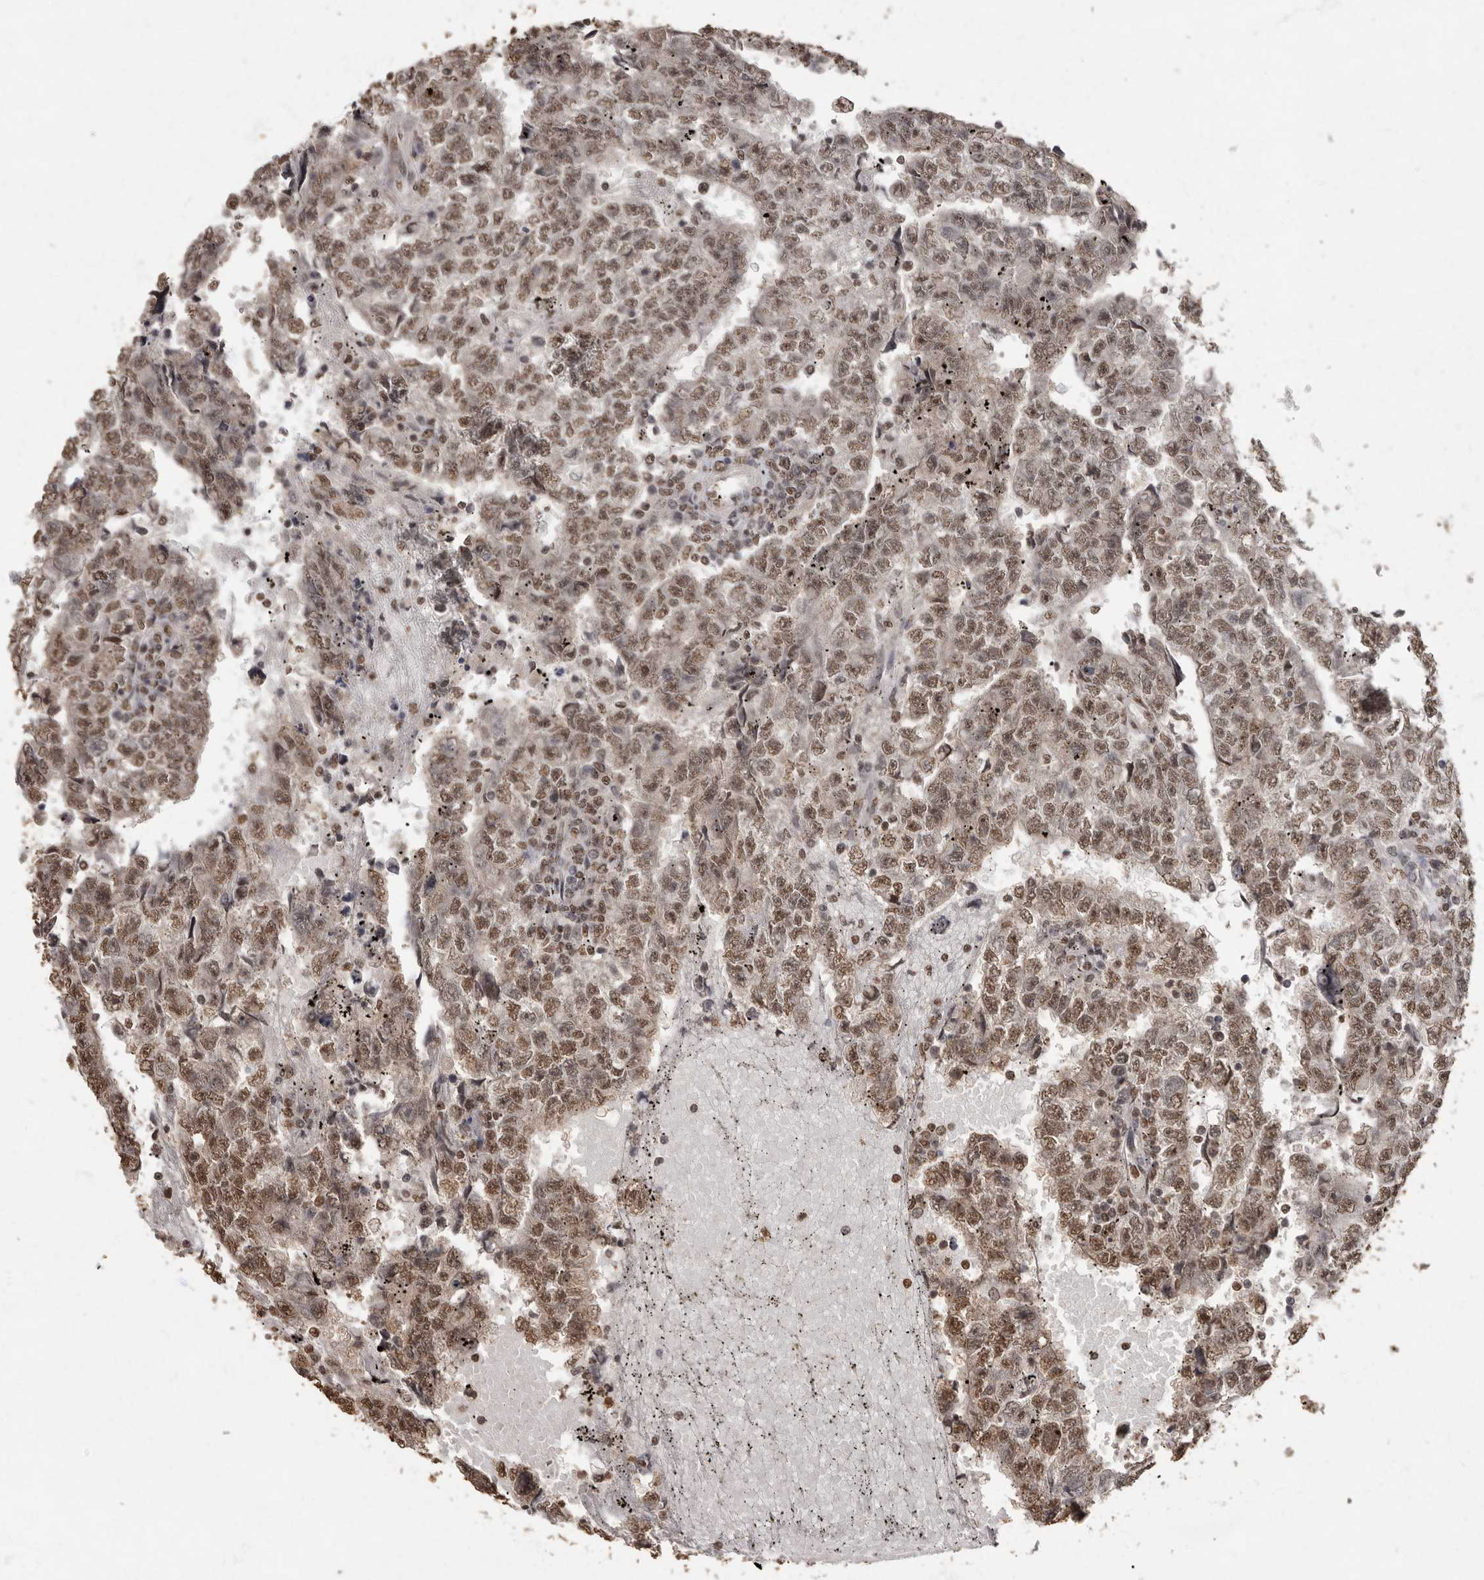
{"staining": {"intensity": "moderate", "quantity": ">75%", "location": "nuclear"}, "tissue": "testis cancer", "cell_type": "Tumor cells", "image_type": "cancer", "snomed": [{"axis": "morphology", "description": "Carcinoma, Embryonal, NOS"}, {"axis": "topography", "description": "Testis"}], "caption": "Testis cancer tissue demonstrates moderate nuclear staining in about >75% of tumor cells", "gene": "NBL1", "patient": {"sex": "male", "age": 25}}